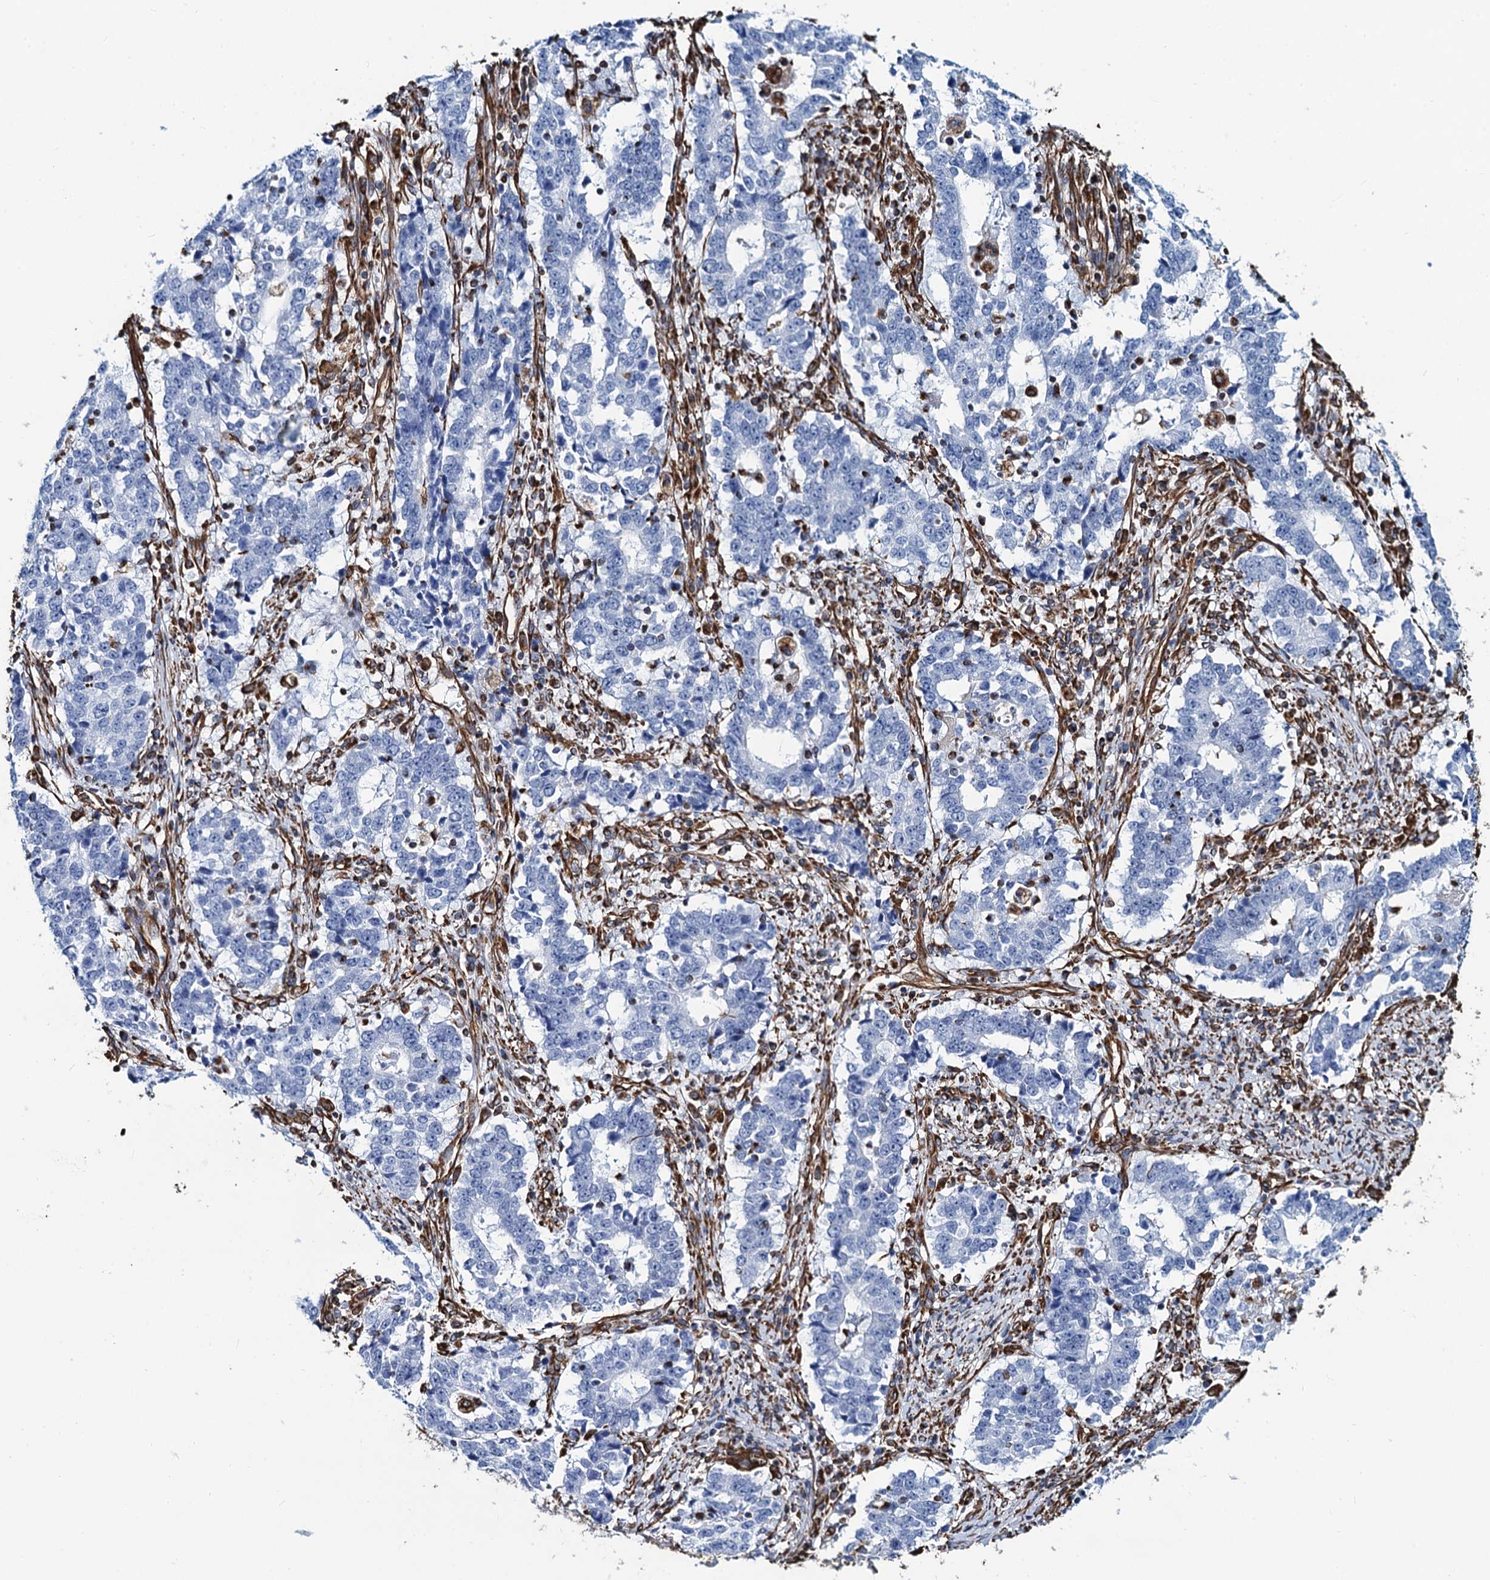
{"staining": {"intensity": "negative", "quantity": "none", "location": "none"}, "tissue": "stomach cancer", "cell_type": "Tumor cells", "image_type": "cancer", "snomed": [{"axis": "morphology", "description": "Adenocarcinoma, NOS"}, {"axis": "topography", "description": "Stomach"}], "caption": "IHC image of neoplastic tissue: human adenocarcinoma (stomach) stained with DAB demonstrates no significant protein positivity in tumor cells.", "gene": "PGM2", "patient": {"sex": "male", "age": 59}}